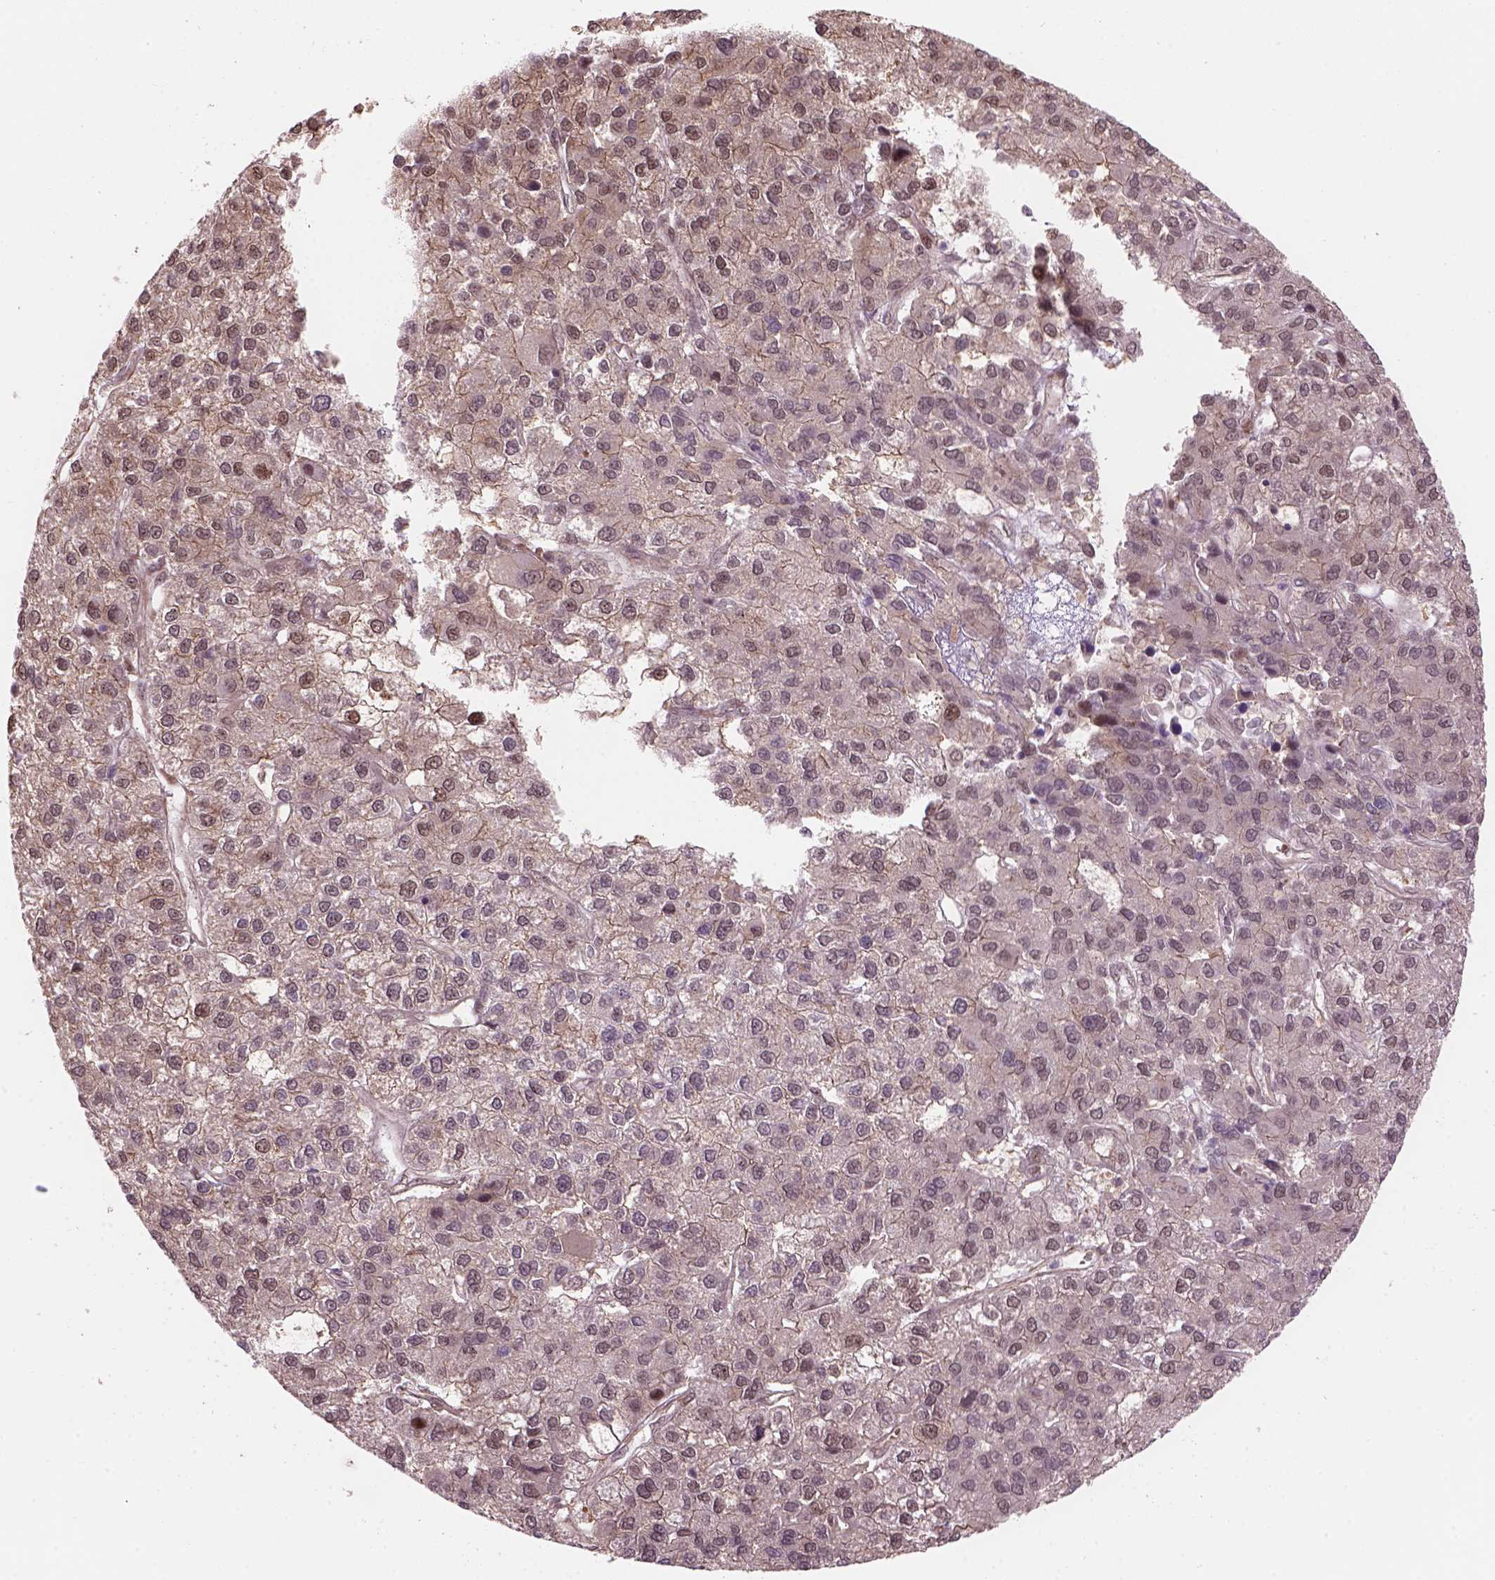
{"staining": {"intensity": "moderate", "quantity": "25%-75%", "location": "cytoplasmic/membranous,nuclear"}, "tissue": "liver cancer", "cell_type": "Tumor cells", "image_type": "cancer", "snomed": [{"axis": "morphology", "description": "Carcinoma, Hepatocellular, NOS"}, {"axis": "topography", "description": "Liver"}], "caption": "Liver cancer stained with IHC displays moderate cytoplasmic/membranous and nuclear expression in approximately 25%-75% of tumor cells.", "gene": "PSMD11", "patient": {"sex": "female", "age": 41}}